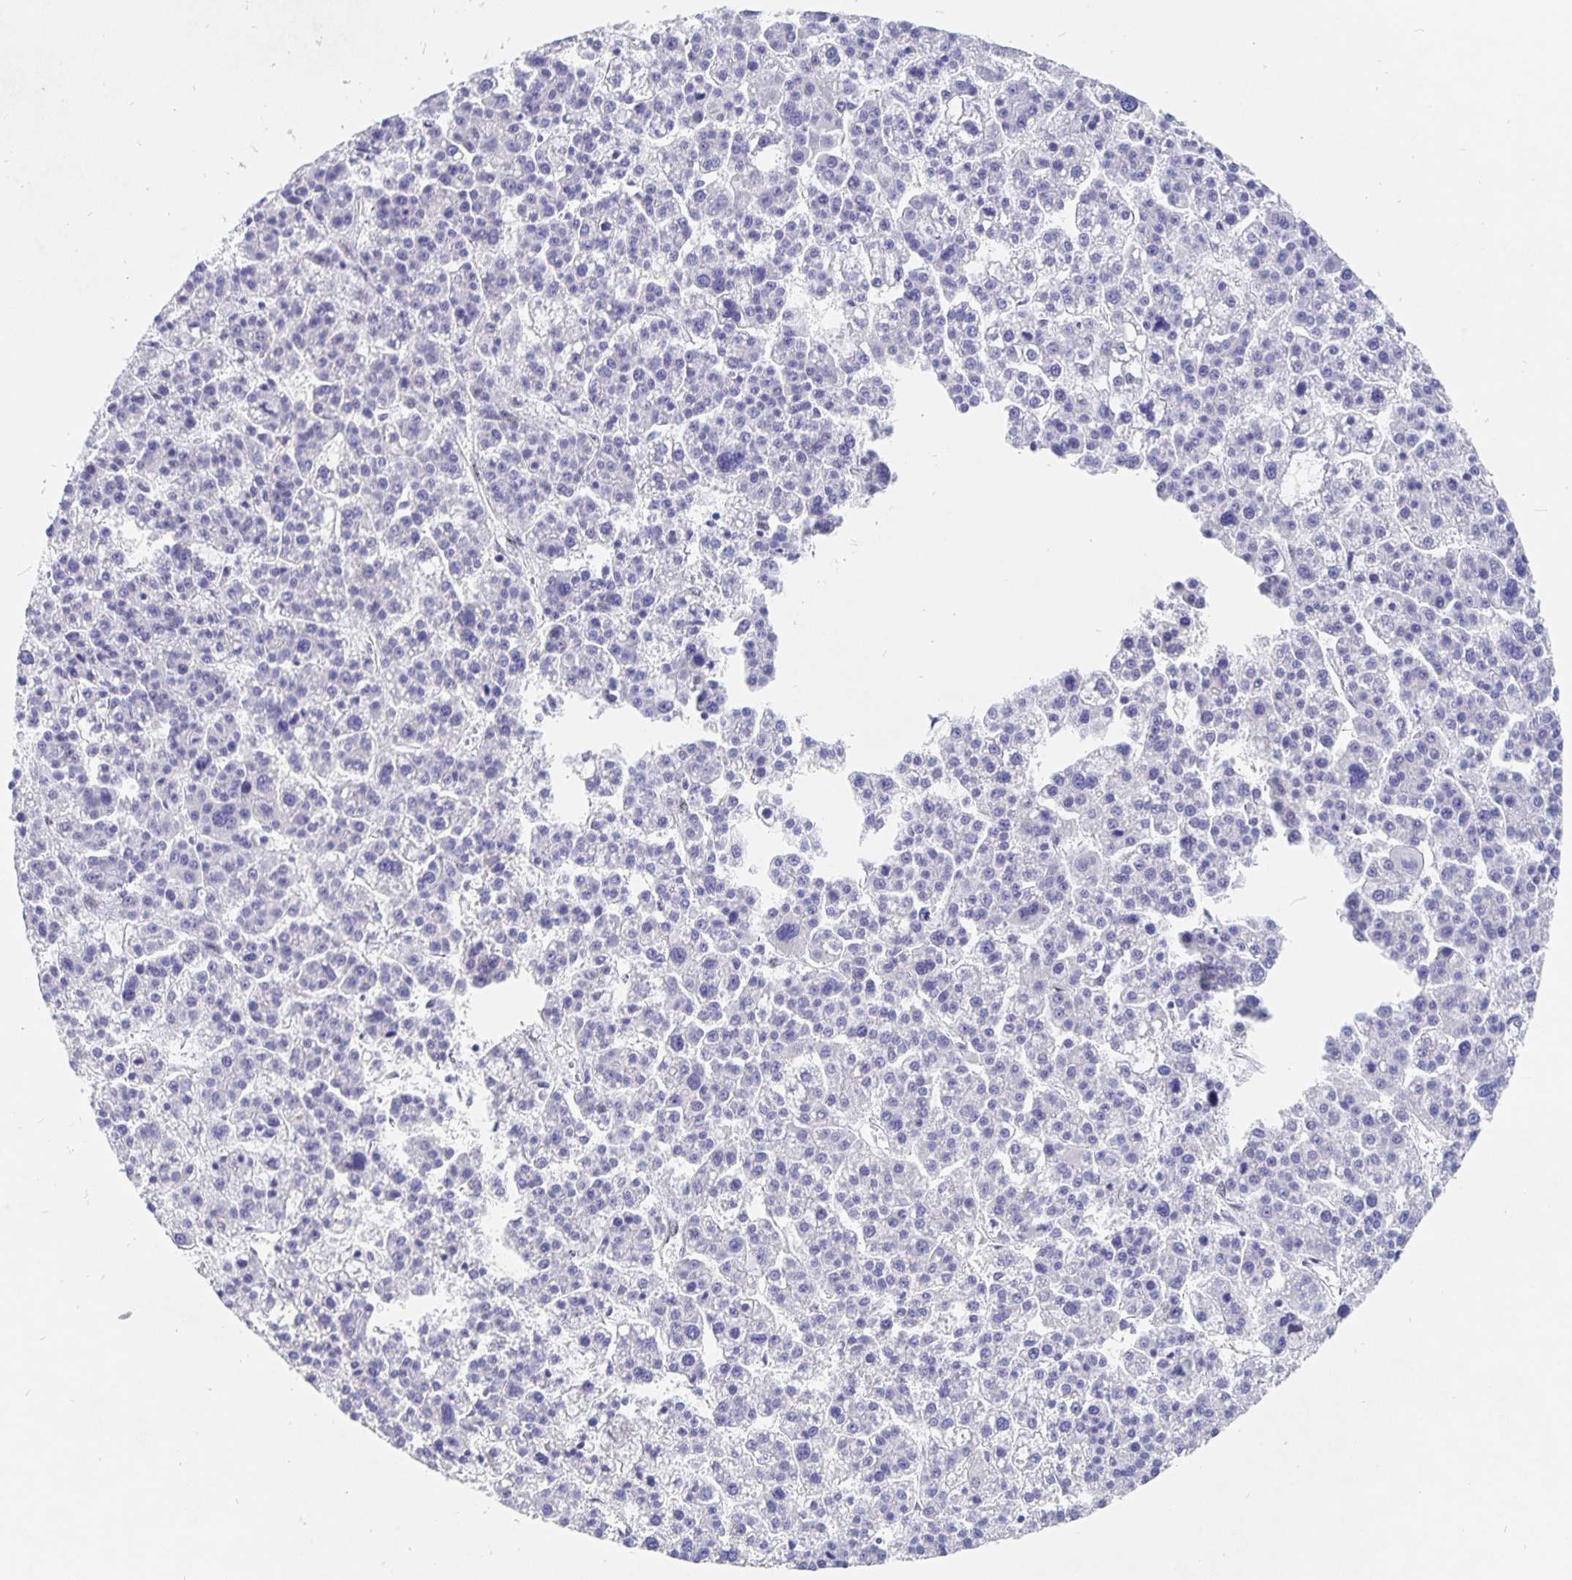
{"staining": {"intensity": "negative", "quantity": "none", "location": "none"}, "tissue": "liver cancer", "cell_type": "Tumor cells", "image_type": "cancer", "snomed": [{"axis": "morphology", "description": "Carcinoma, Hepatocellular, NOS"}, {"axis": "topography", "description": "Liver"}], "caption": "DAB (3,3'-diaminobenzidine) immunohistochemical staining of human liver cancer shows no significant positivity in tumor cells.", "gene": "SMOC1", "patient": {"sex": "female", "age": 58}}